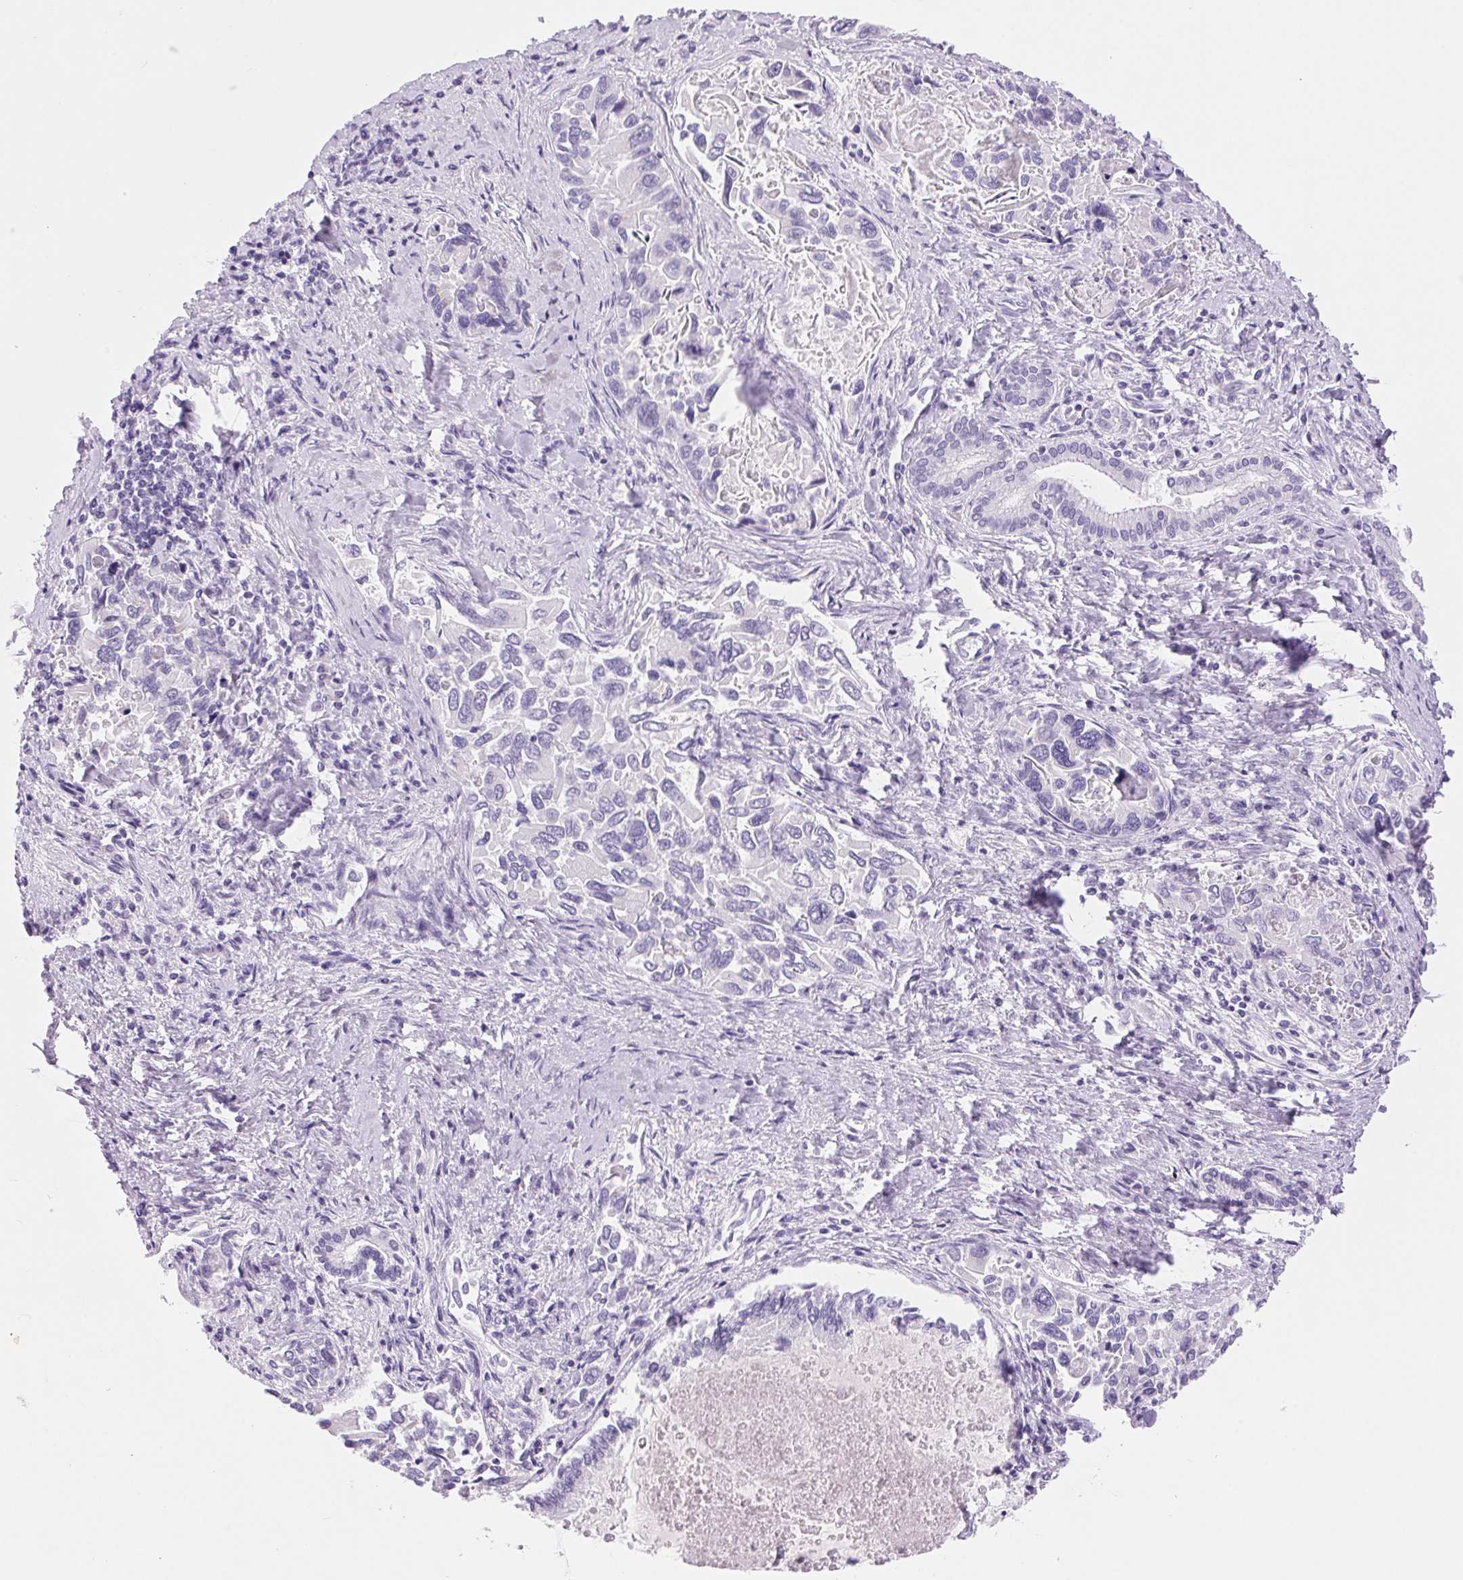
{"staining": {"intensity": "negative", "quantity": "none", "location": "none"}, "tissue": "liver cancer", "cell_type": "Tumor cells", "image_type": "cancer", "snomed": [{"axis": "morphology", "description": "Cholangiocarcinoma"}, {"axis": "topography", "description": "Liver"}], "caption": "This is an immunohistochemistry (IHC) image of human cholangiocarcinoma (liver). There is no staining in tumor cells.", "gene": "SERPINB3", "patient": {"sex": "male", "age": 66}}